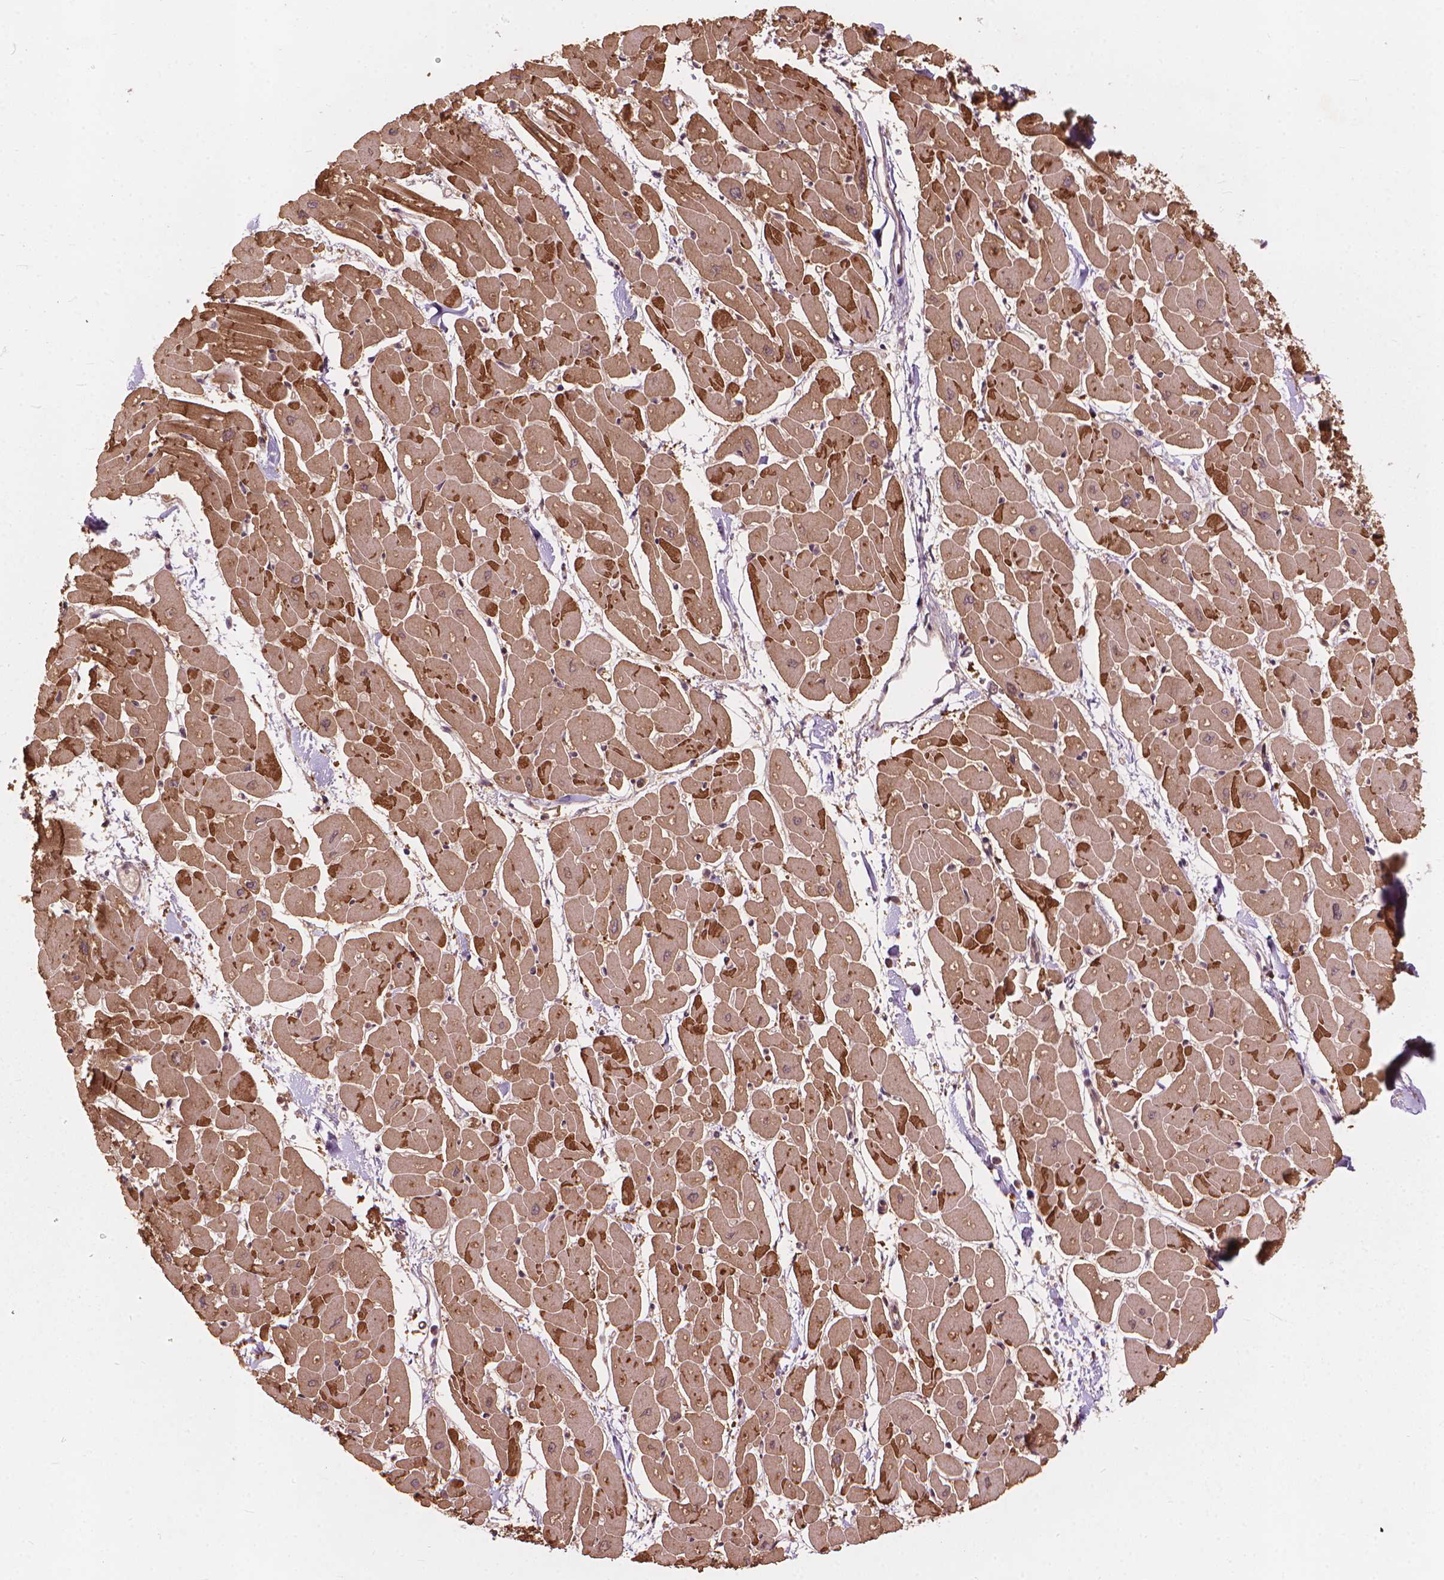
{"staining": {"intensity": "moderate", "quantity": ">75%", "location": "cytoplasmic/membranous,nuclear"}, "tissue": "heart muscle", "cell_type": "Cardiomyocytes", "image_type": "normal", "snomed": [{"axis": "morphology", "description": "Normal tissue, NOS"}, {"axis": "topography", "description": "Heart"}], "caption": "Approximately >75% of cardiomyocytes in unremarkable human heart muscle exhibit moderate cytoplasmic/membranous,nuclear protein staining as visualized by brown immunohistochemical staining.", "gene": "SSU72", "patient": {"sex": "male", "age": 57}}